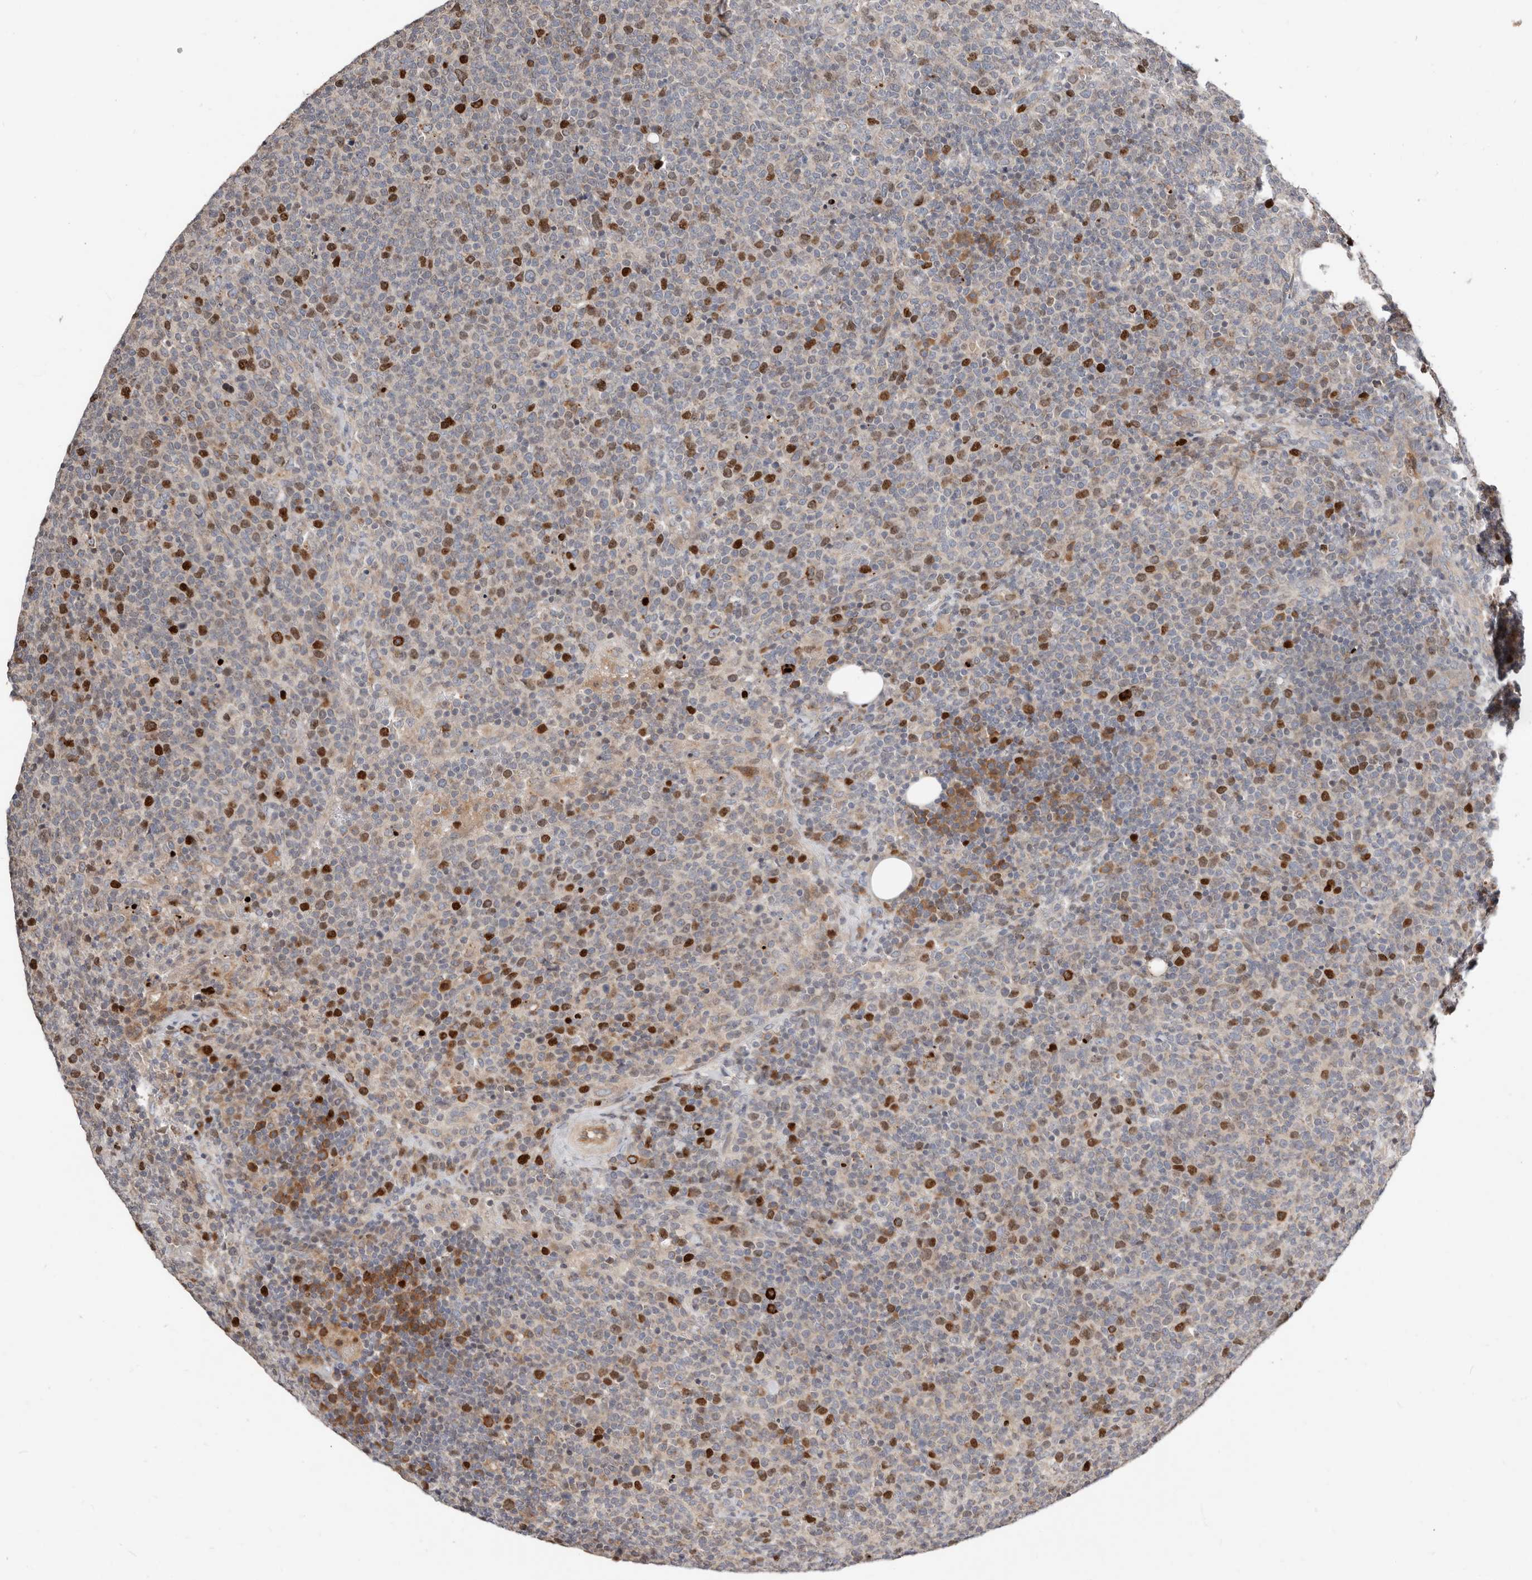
{"staining": {"intensity": "strong", "quantity": "25%-75%", "location": "nuclear"}, "tissue": "lymphoma", "cell_type": "Tumor cells", "image_type": "cancer", "snomed": [{"axis": "morphology", "description": "Malignant lymphoma, non-Hodgkin's type, High grade"}, {"axis": "topography", "description": "Lymph node"}], "caption": "Immunohistochemical staining of human lymphoma reveals high levels of strong nuclear protein positivity in approximately 25%-75% of tumor cells.", "gene": "SMYD4", "patient": {"sex": "male", "age": 61}}